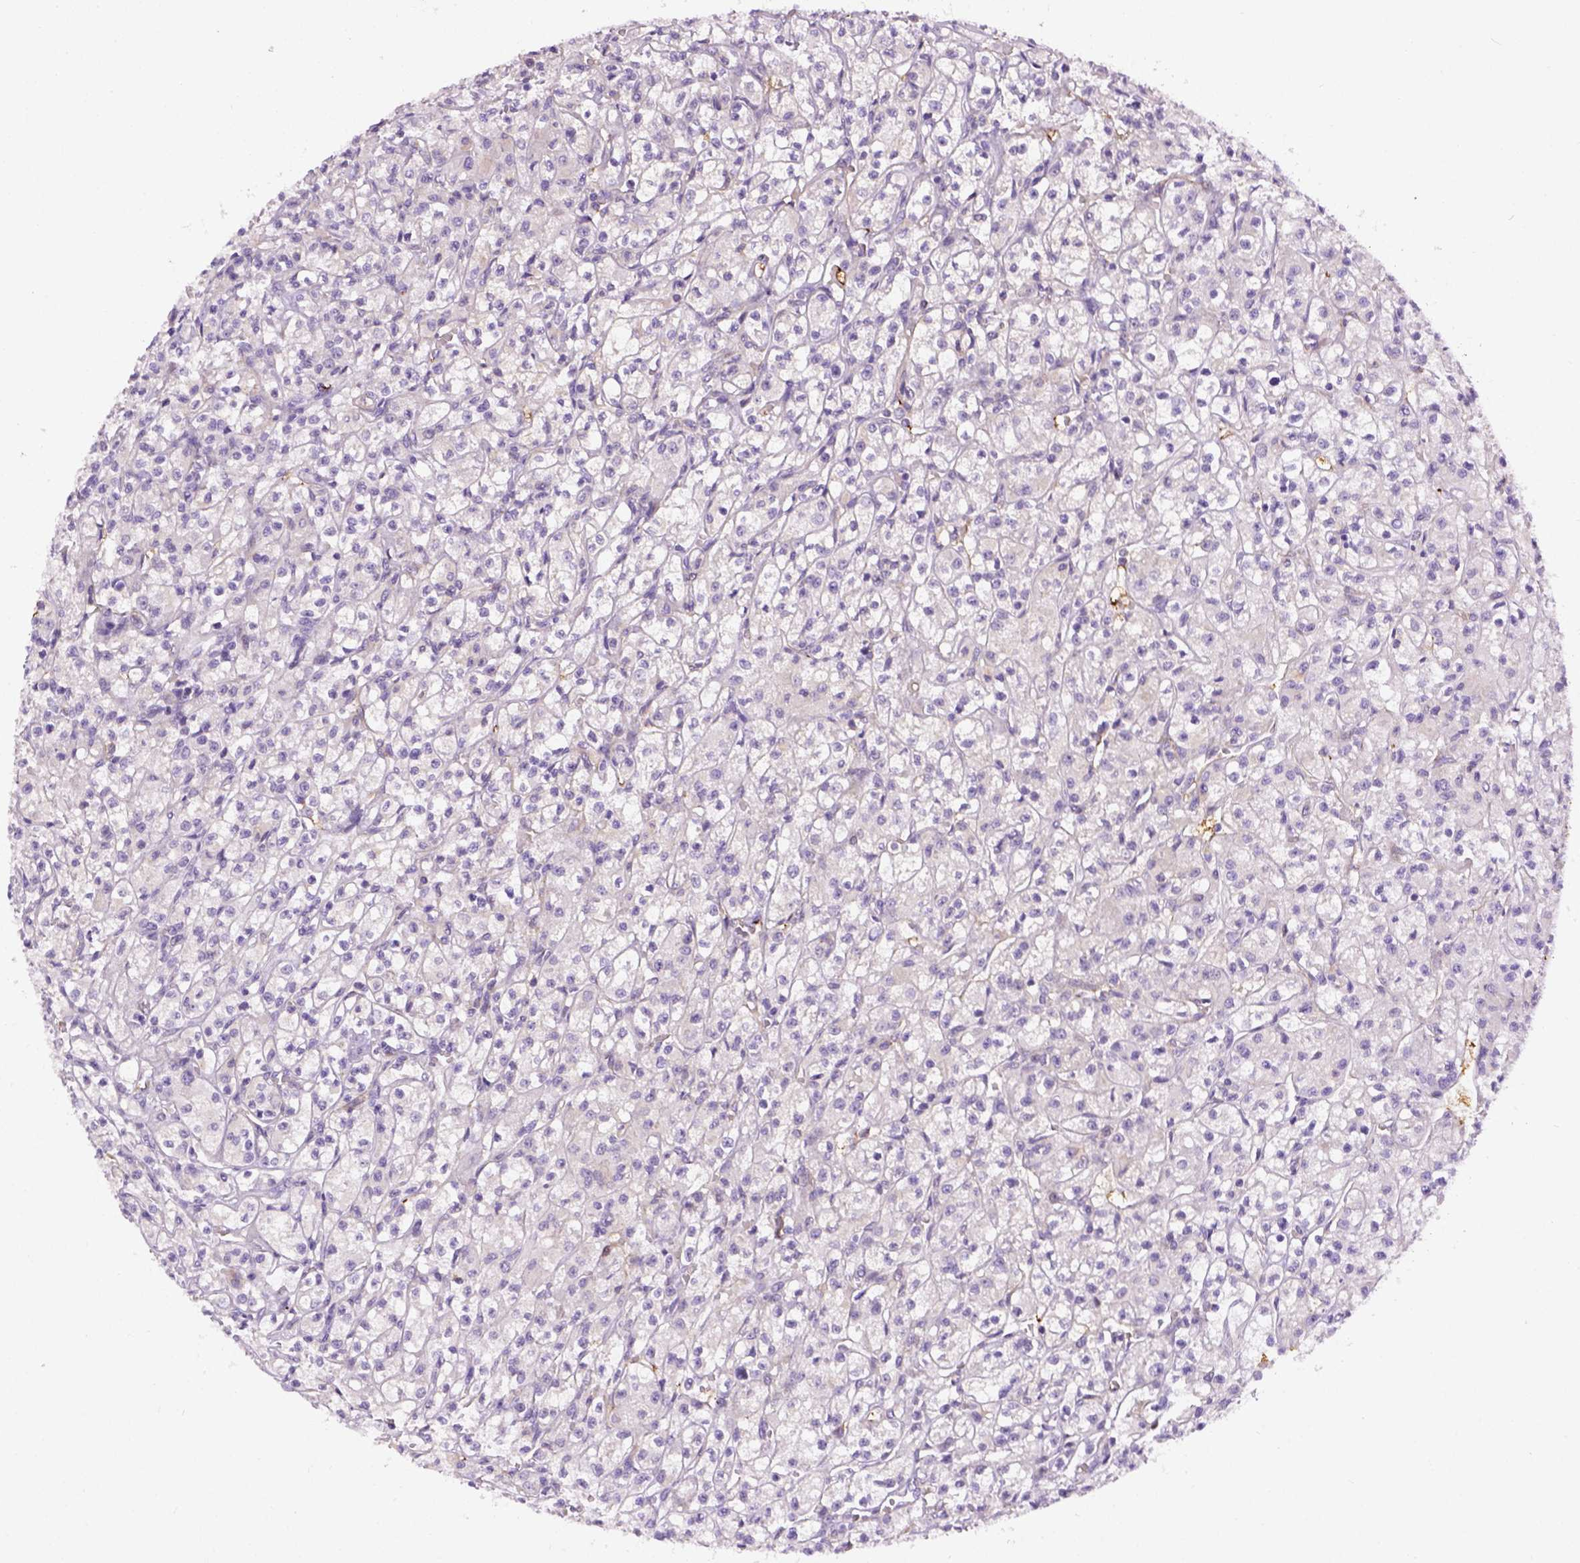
{"staining": {"intensity": "negative", "quantity": "none", "location": "none"}, "tissue": "renal cancer", "cell_type": "Tumor cells", "image_type": "cancer", "snomed": [{"axis": "morphology", "description": "Adenocarcinoma, NOS"}, {"axis": "topography", "description": "Kidney"}], "caption": "There is no significant positivity in tumor cells of renal cancer (adenocarcinoma).", "gene": "KAZN", "patient": {"sex": "female", "age": 70}}